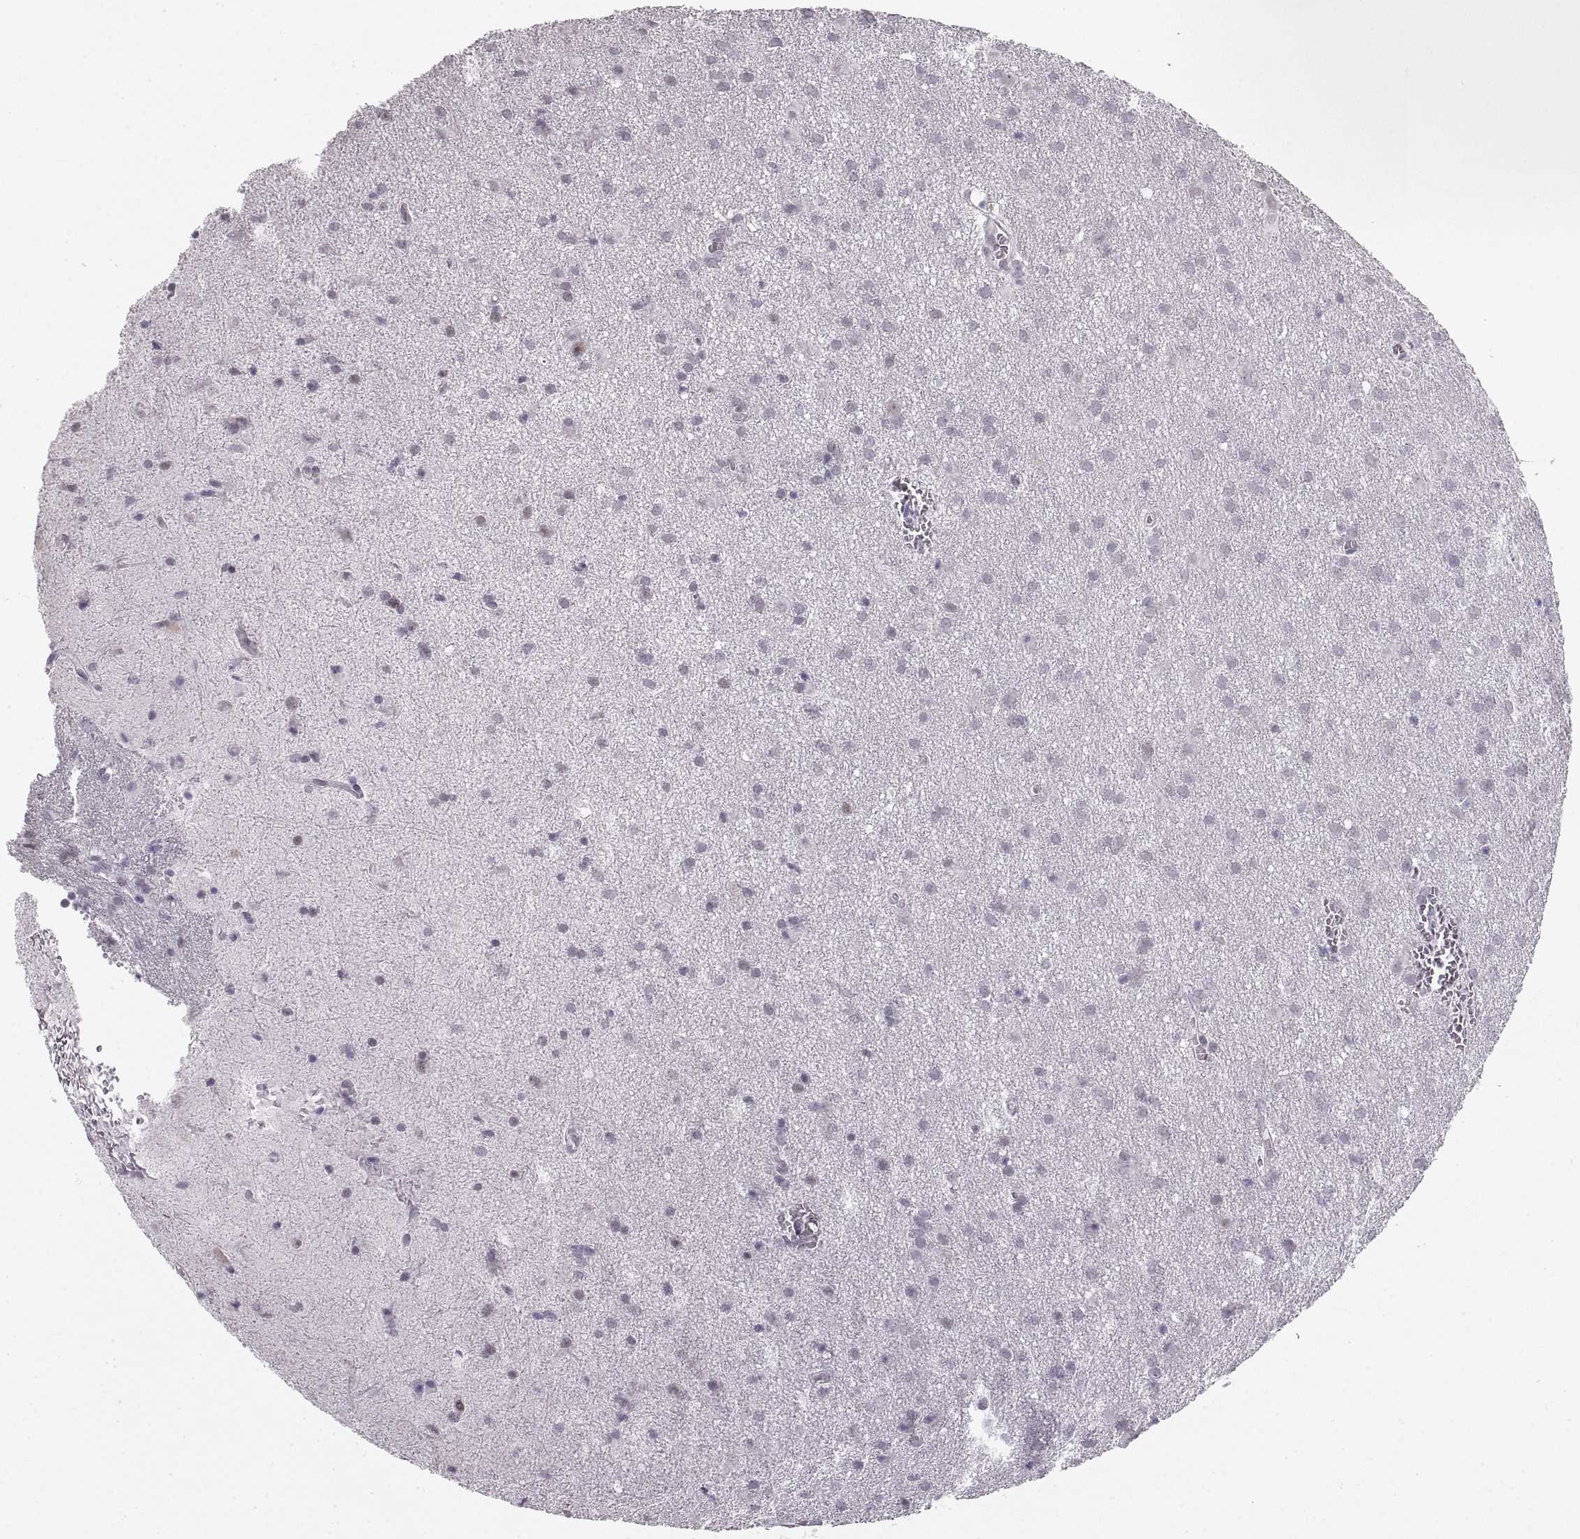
{"staining": {"intensity": "negative", "quantity": "none", "location": "none"}, "tissue": "glioma", "cell_type": "Tumor cells", "image_type": "cancer", "snomed": [{"axis": "morphology", "description": "Glioma, malignant, Low grade"}, {"axis": "topography", "description": "Brain"}], "caption": "IHC histopathology image of neoplastic tissue: glioma stained with DAB (3,3'-diaminobenzidine) displays no significant protein expression in tumor cells. (DAB (3,3'-diaminobenzidine) IHC visualized using brightfield microscopy, high magnification).", "gene": "NANOS3", "patient": {"sex": "male", "age": 58}}